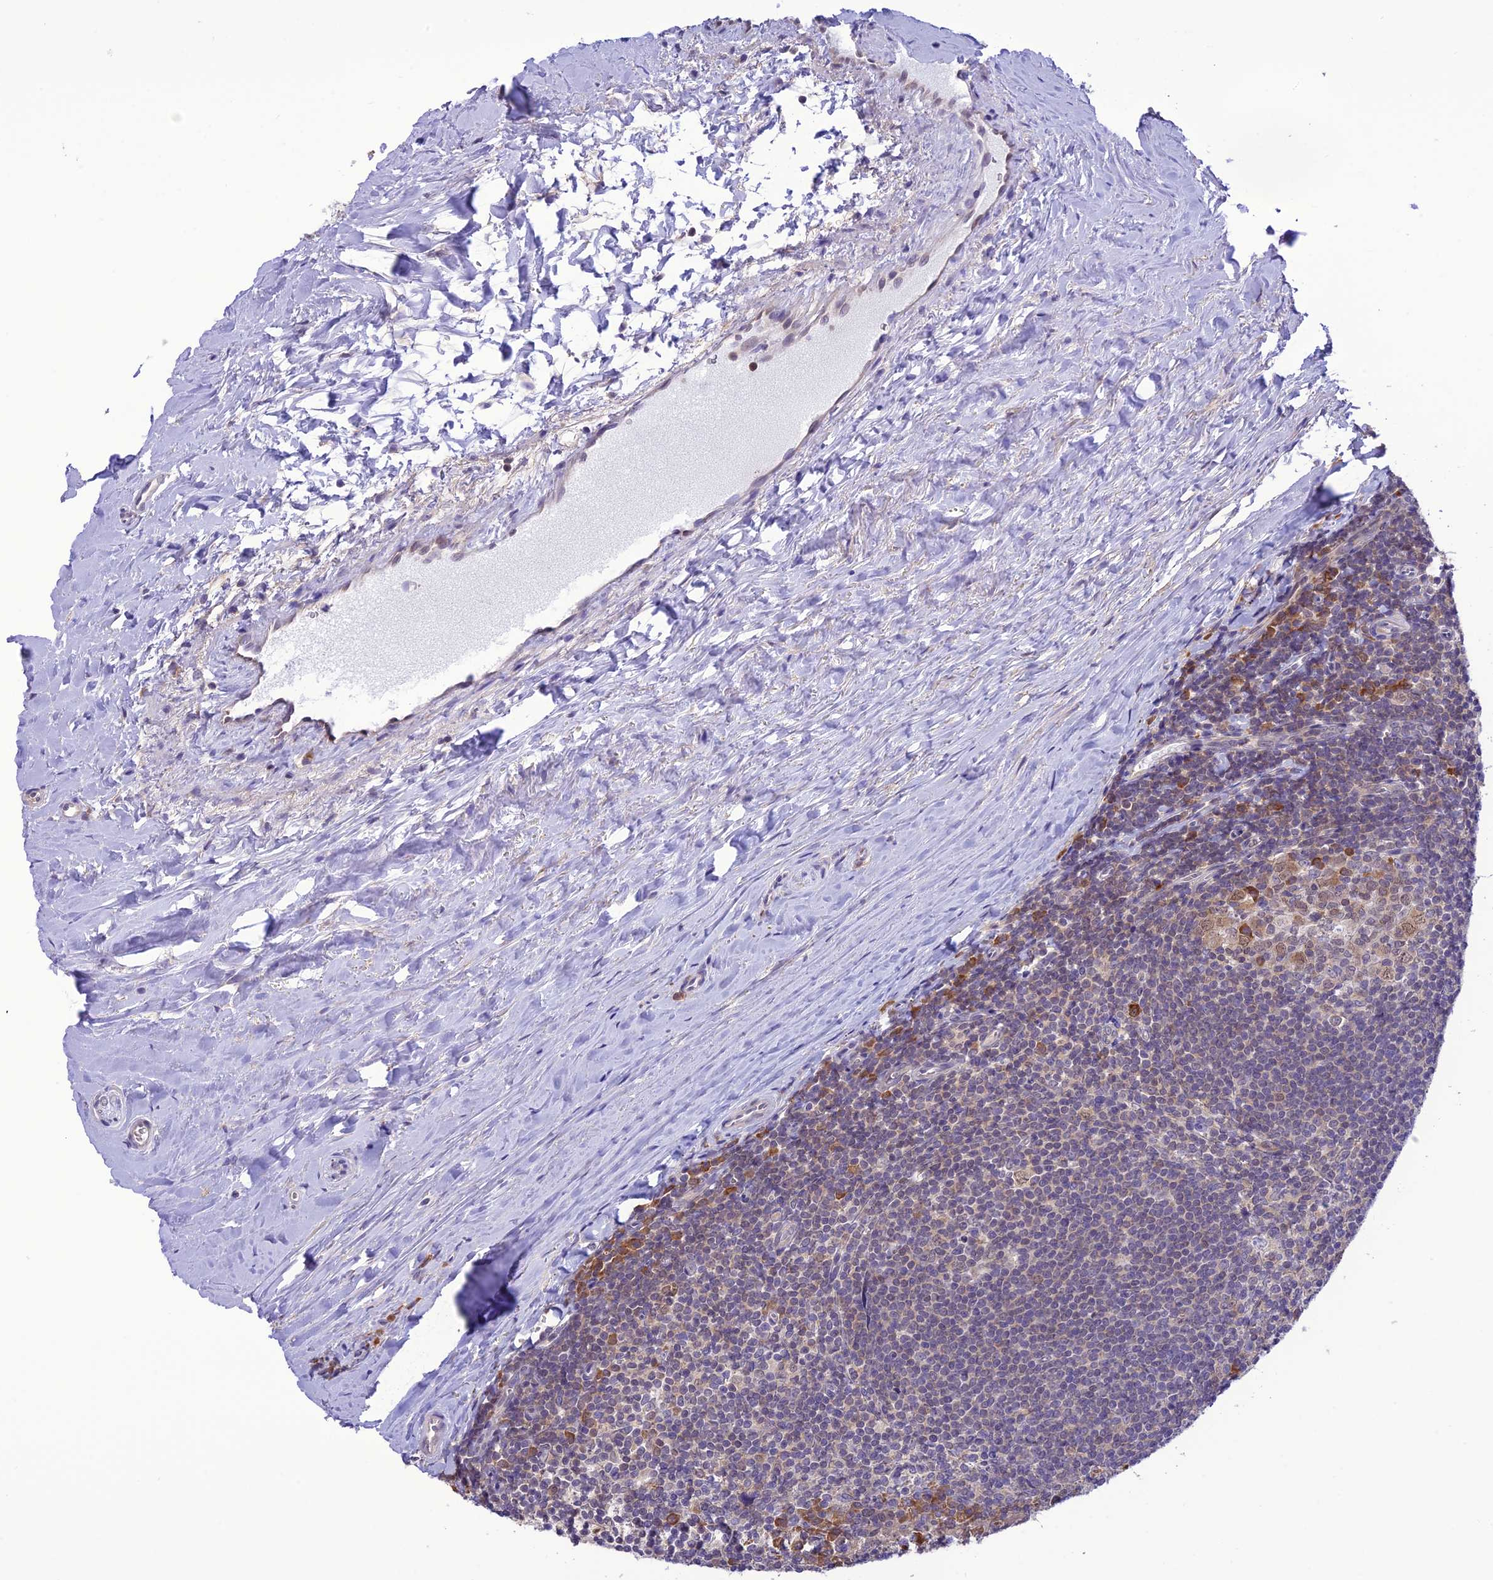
{"staining": {"intensity": "moderate", "quantity": "<25%", "location": "cytoplasmic/membranous"}, "tissue": "tonsil", "cell_type": "Germinal center cells", "image_type": "normal", "snomed": [{"axis": "morphology", "description": "Normal tissue, NOS"}, {"axis": "topography", "description": "Tonsil"}], "caption": "Immunohistochemical staining of unremarkable tonsil demonstrates <25% levels of moderate cytoplasmic/membranous protein staining in about <25% of germinal center cells.", "gene": "RNF126", "patient": {"sex": "male", "age": 27}}